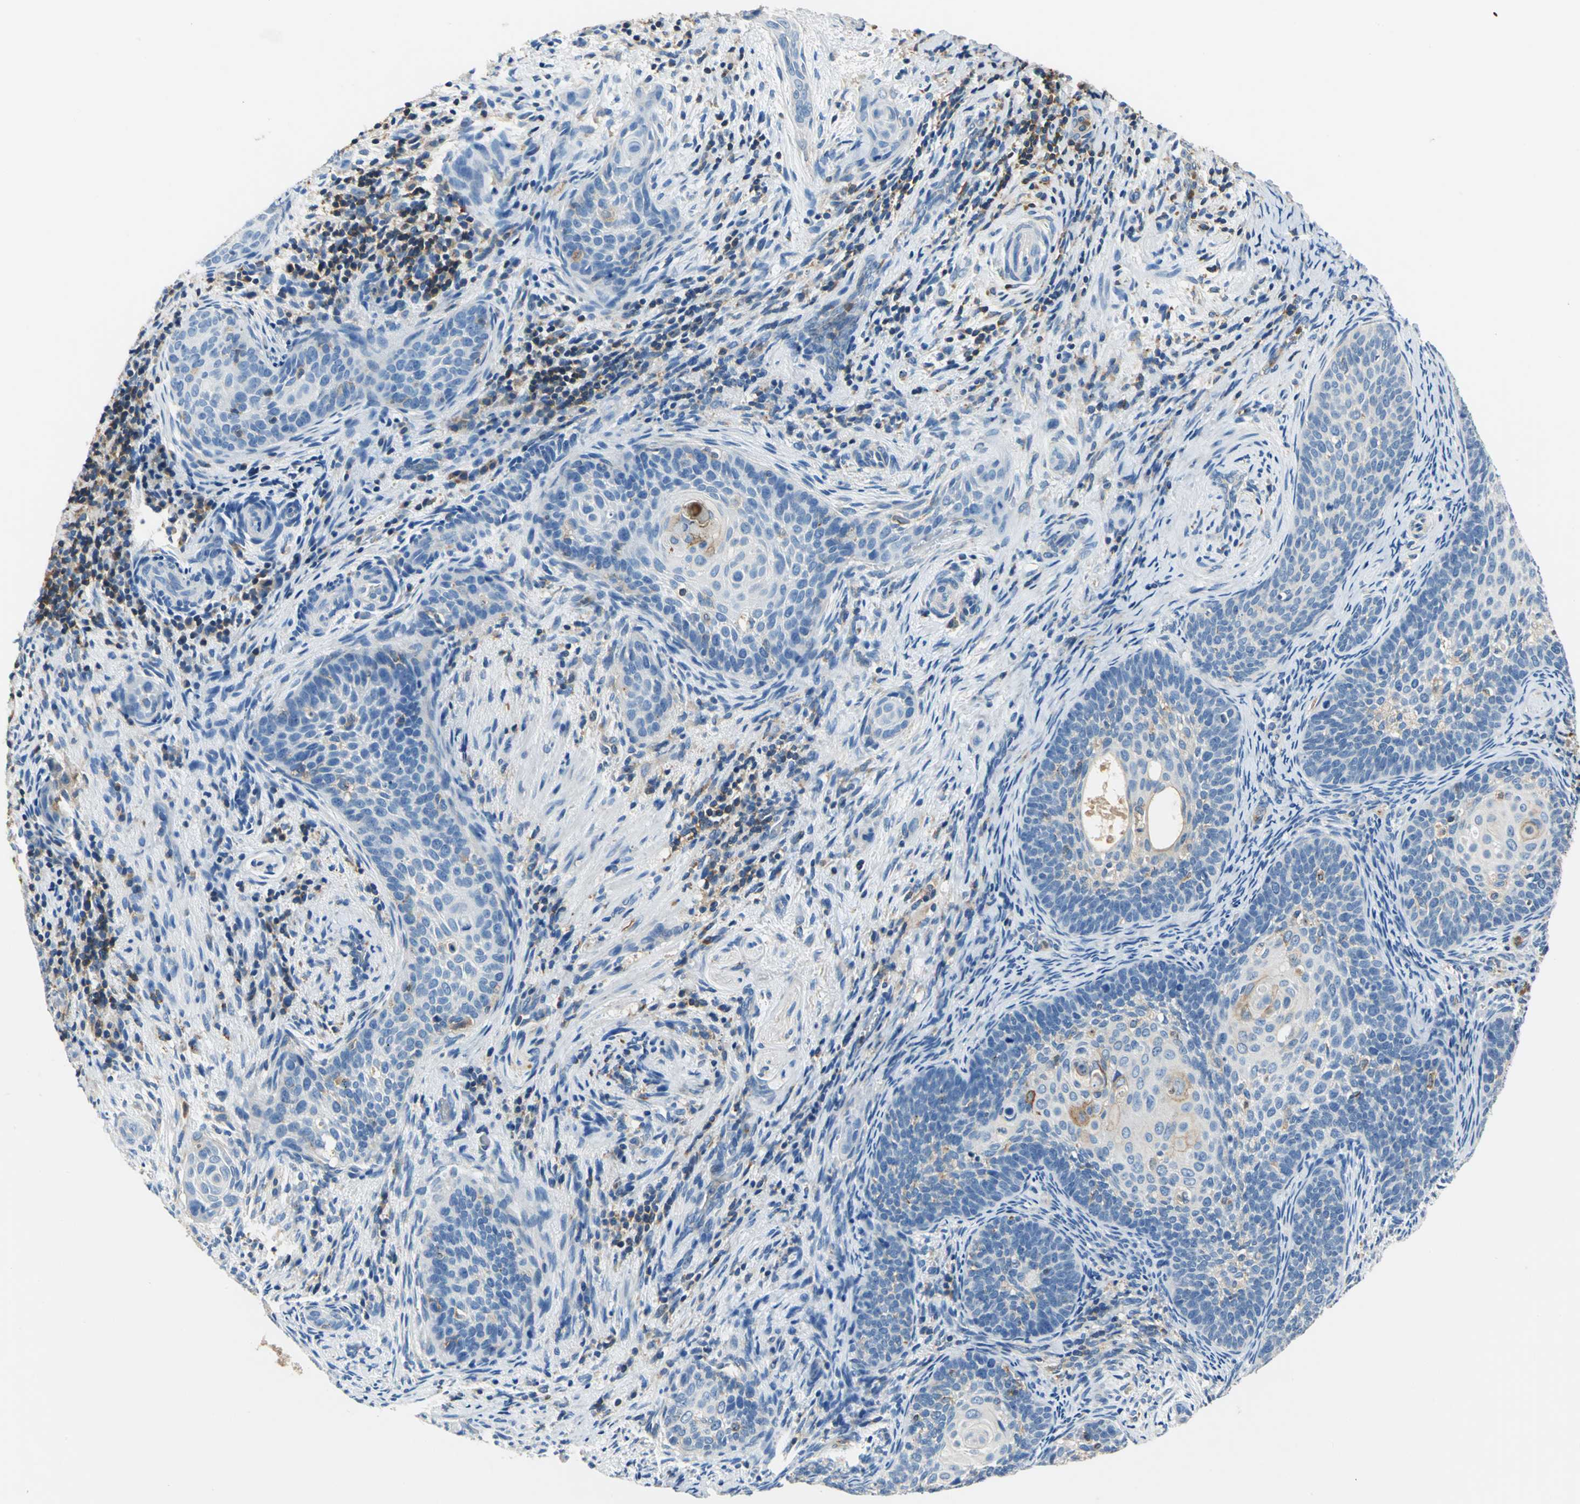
{"staining": {"intensity": "moderate", "quantity": "<25%", "location": "cytoplasmic/membranous"}, "tissue": "cervical cancer", "cell_type": "Tumor cells", "image_type": "cancer", "snomed": [{"axis": "morphology", "description": "Squamous cell carcinoma, NOS"}, {"axis": "topography", "description": "Cervix"}], "caption": "This histopathology image reveals IHC staining of human cervical cancer (squamous cell carcinoma), with low moderate cytoplasmic/membranous positivity in approximately <25% of tumor cells.", "gene": "SEPTIN6", "patient": {"sex": "female", "age": 33}}